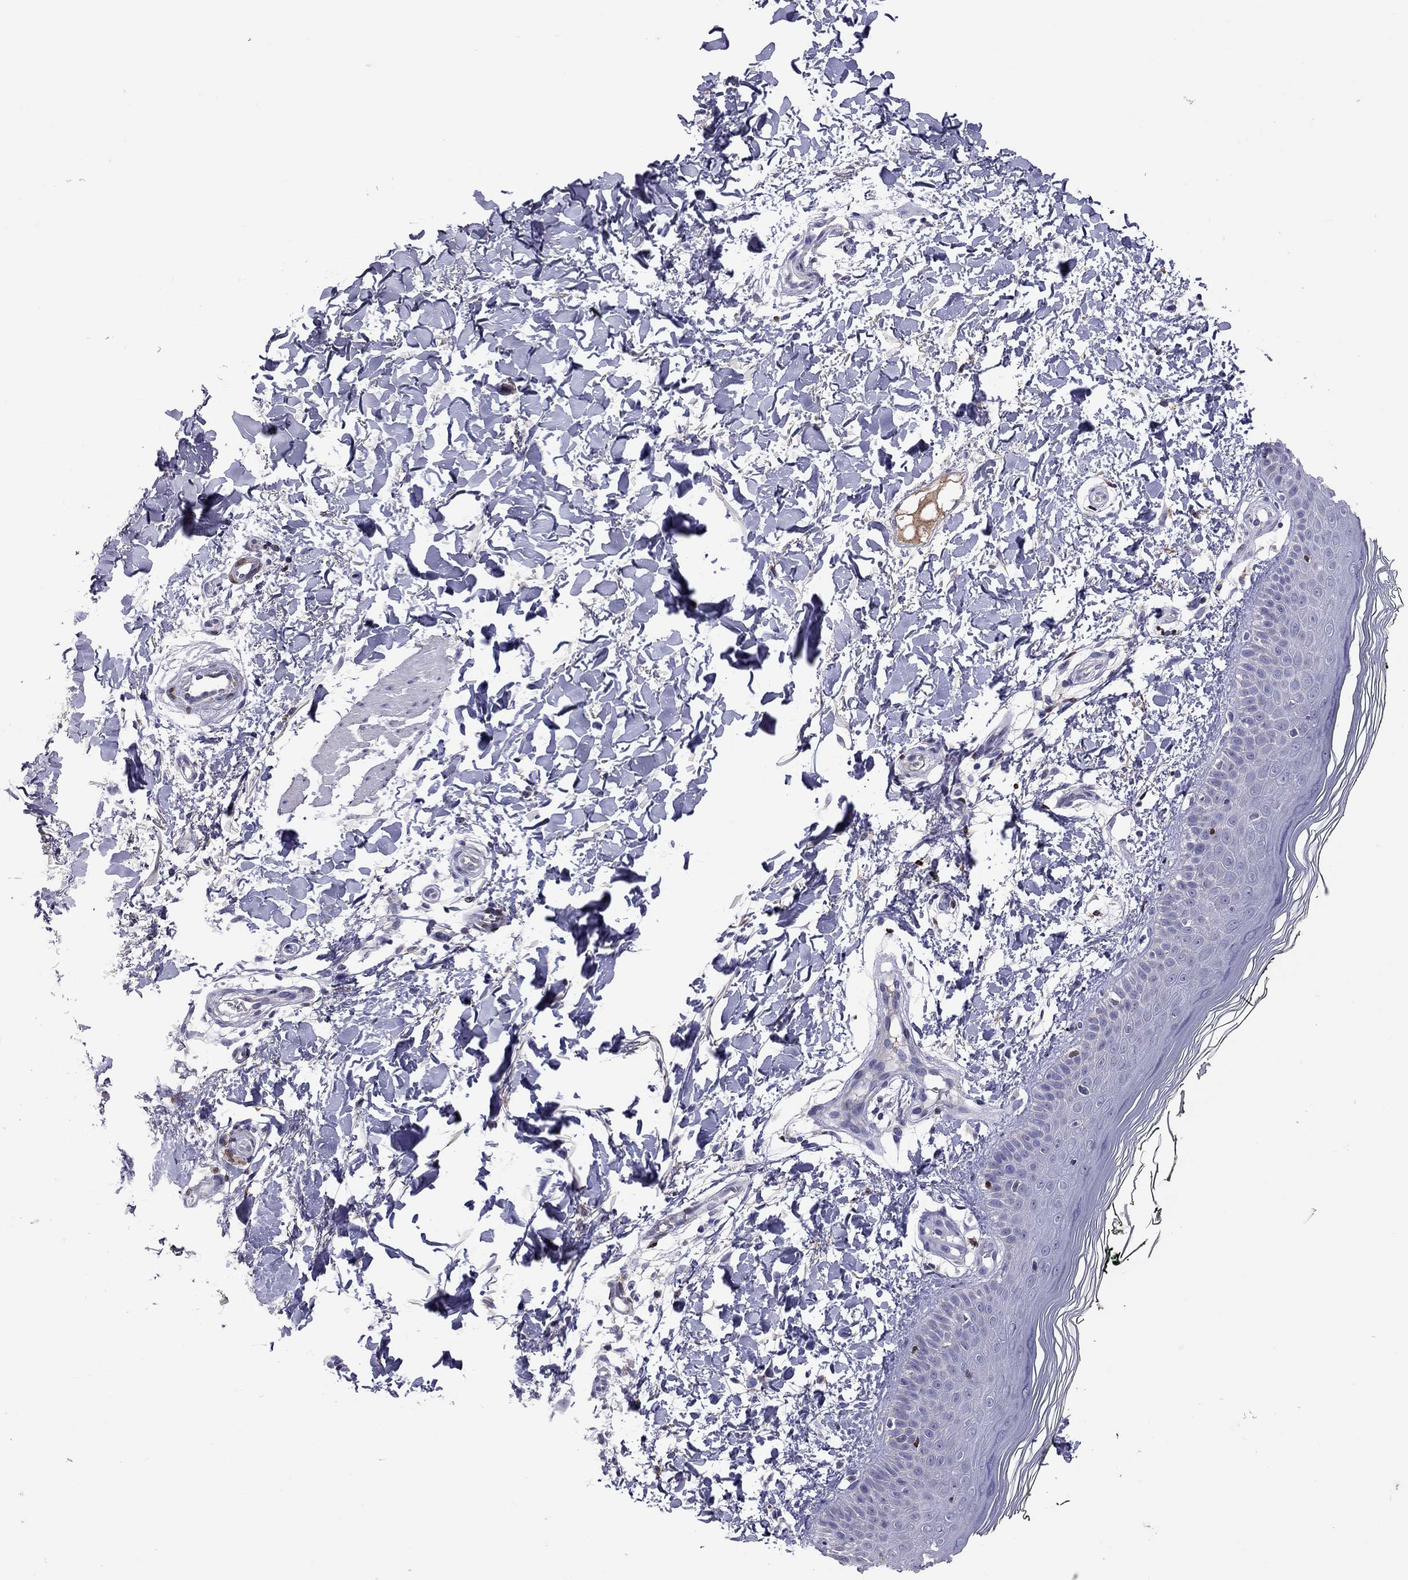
{"staining": {"intensity": "negative", "quantity": "none", "location": "none"}, "tissue": "skin", "cell_type": "Fibroblasts", "image_type": "normal", "snomed": [{"axis": "morphology", "description": "Normal tissue, NOS"}, {"axis": "topography", "description": "Skin"}], "caption": "Immunohistochemistry image of unremarkable skin: human skin stained with DAB exhibits no significant protein positivity in fibroblasts.", "gene": "SERPINA3", "patient": {"sex": "female", "age": 62}}